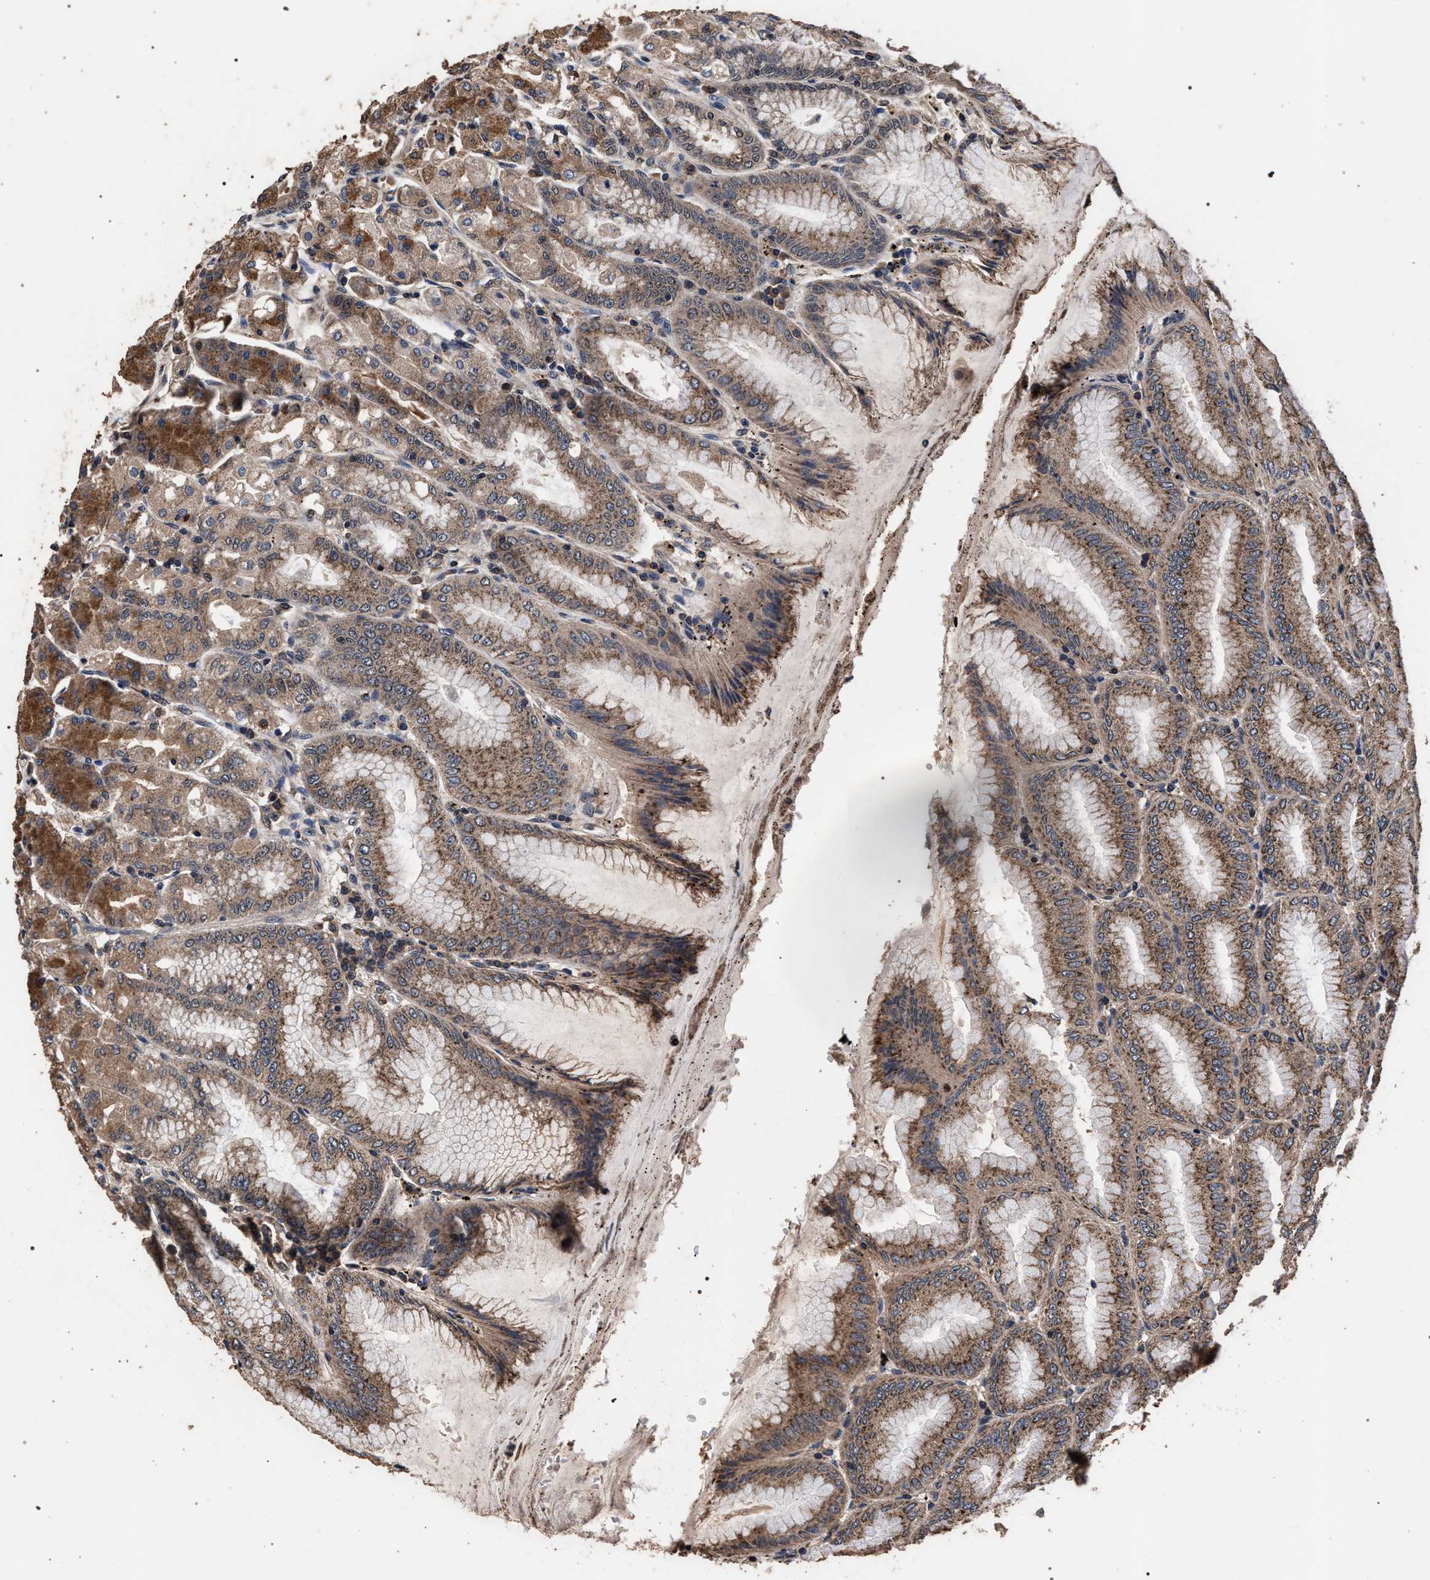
{"staining": {"intensity": "strong", "quantity": ">75%", "location": "cytoplasmic/membranous,nuclear"}, "tissue": "stomach", "cell_type": "Glandular cells", "image_type": "normal", "snomed": [{"axis": "morphology", "description": "Normal tissue, NOS"}, {"axis": "topography", "description": "Stomach, lower"}], "caption": "Immunohistochemical staining of benign human stomach displays strong cytoplasmic/membranous,nuclear protein staining in approximately >75% of glandular cells.", "gene": "ACOX1", "patient": {"sex": "male", "age": 71}}